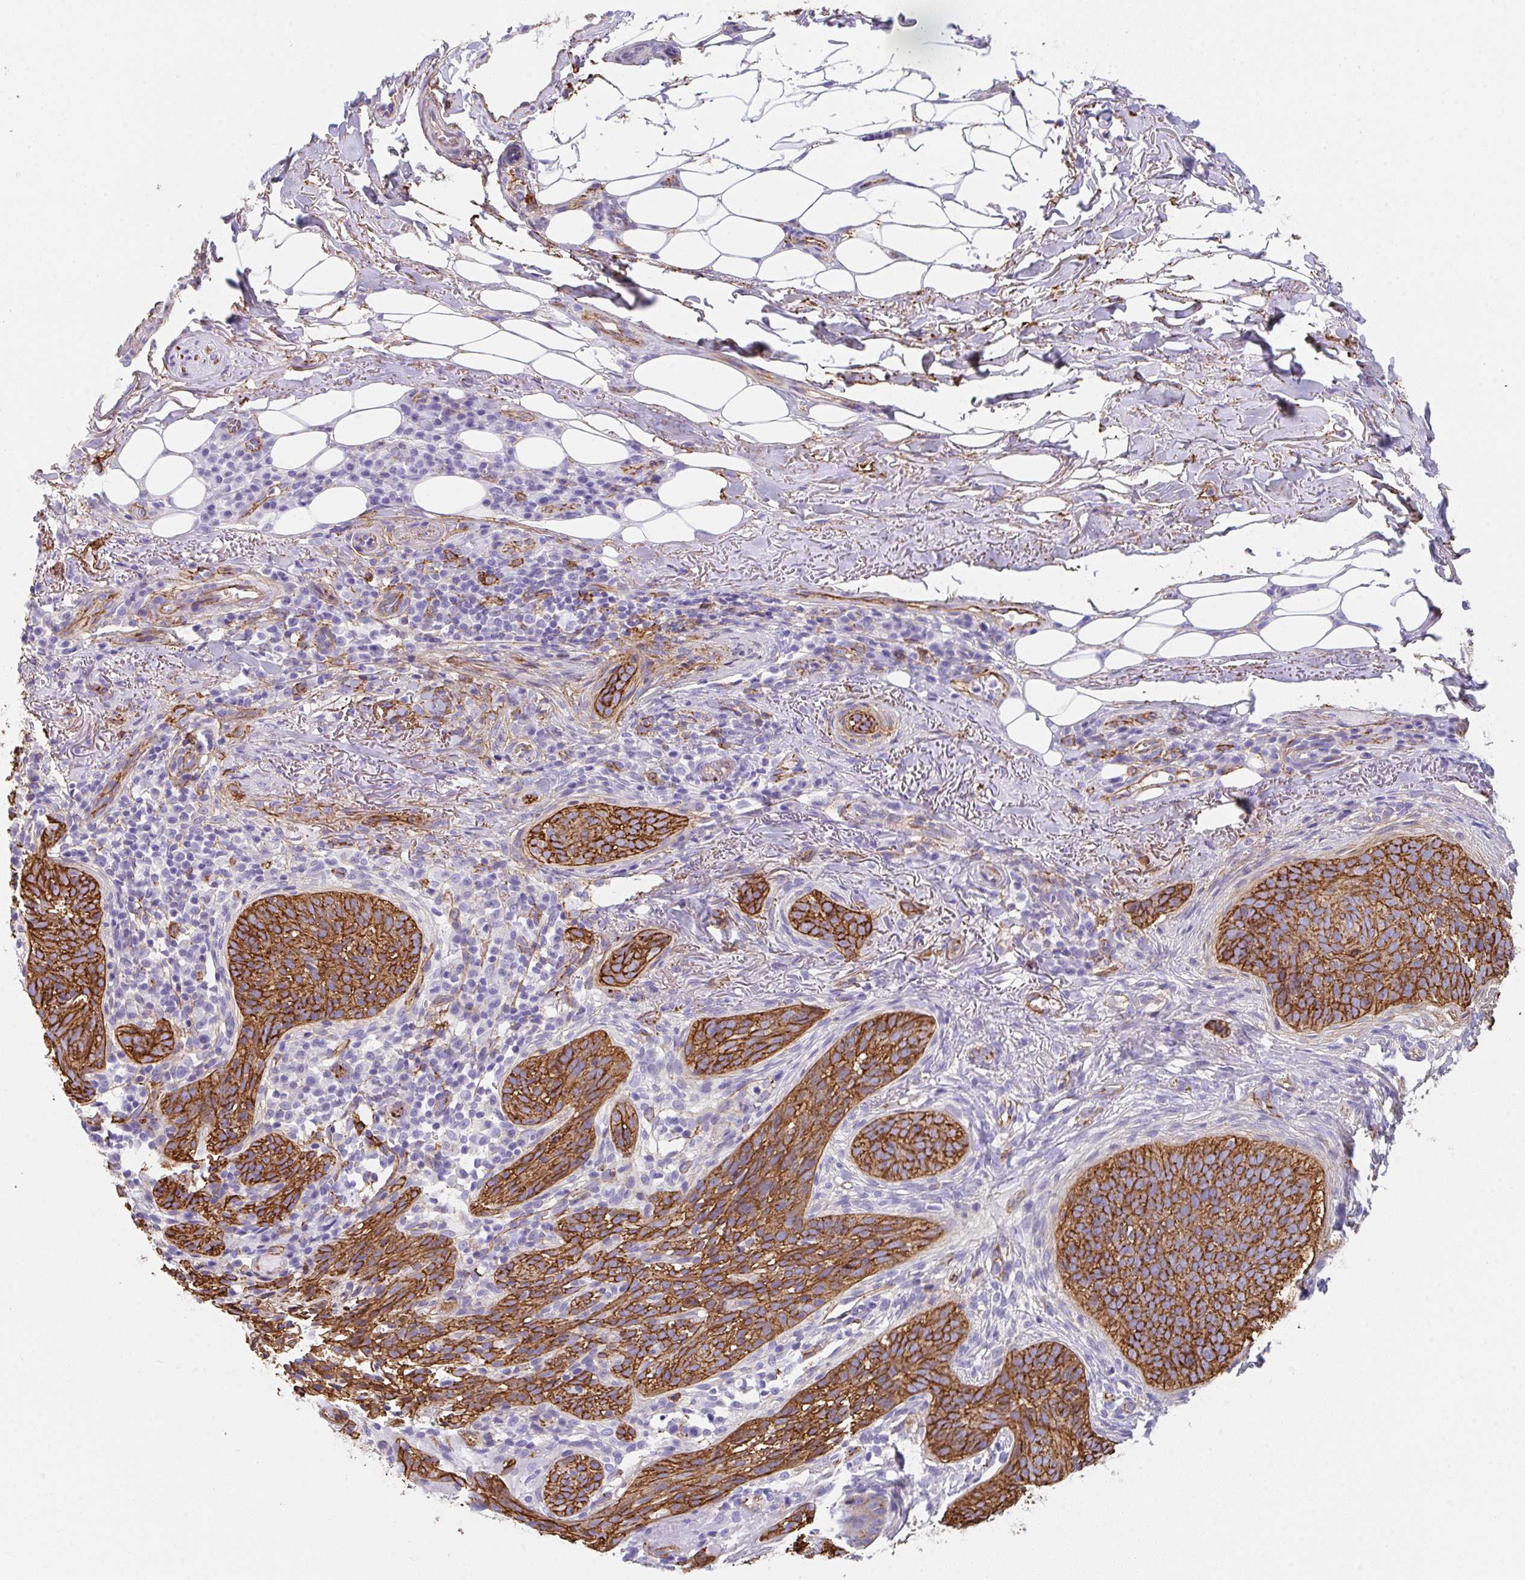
{"staining": {"intensity": "strong", "quantity": ">75%", "location": "cytoplasmic/membranous"}, "tissue": "skin cancer", "cell_type": "Tumor cells", "image_type": "cancer", "snomed": [{"axis": "morphology", "description": "Basal cell carcinoma"}, {"axis": "topography", "description": "Skin"}, {"axis": "topography", "description": "Skin of head"}], "caption": "Immunohistochemical staining of skin basal cell carcinoma shows high levels of strong cytoplasmic/membranous expression in approximately >75% of tumor cells.", "gene": "DBN1", "patient": {"sex": "male", "age": 62}}